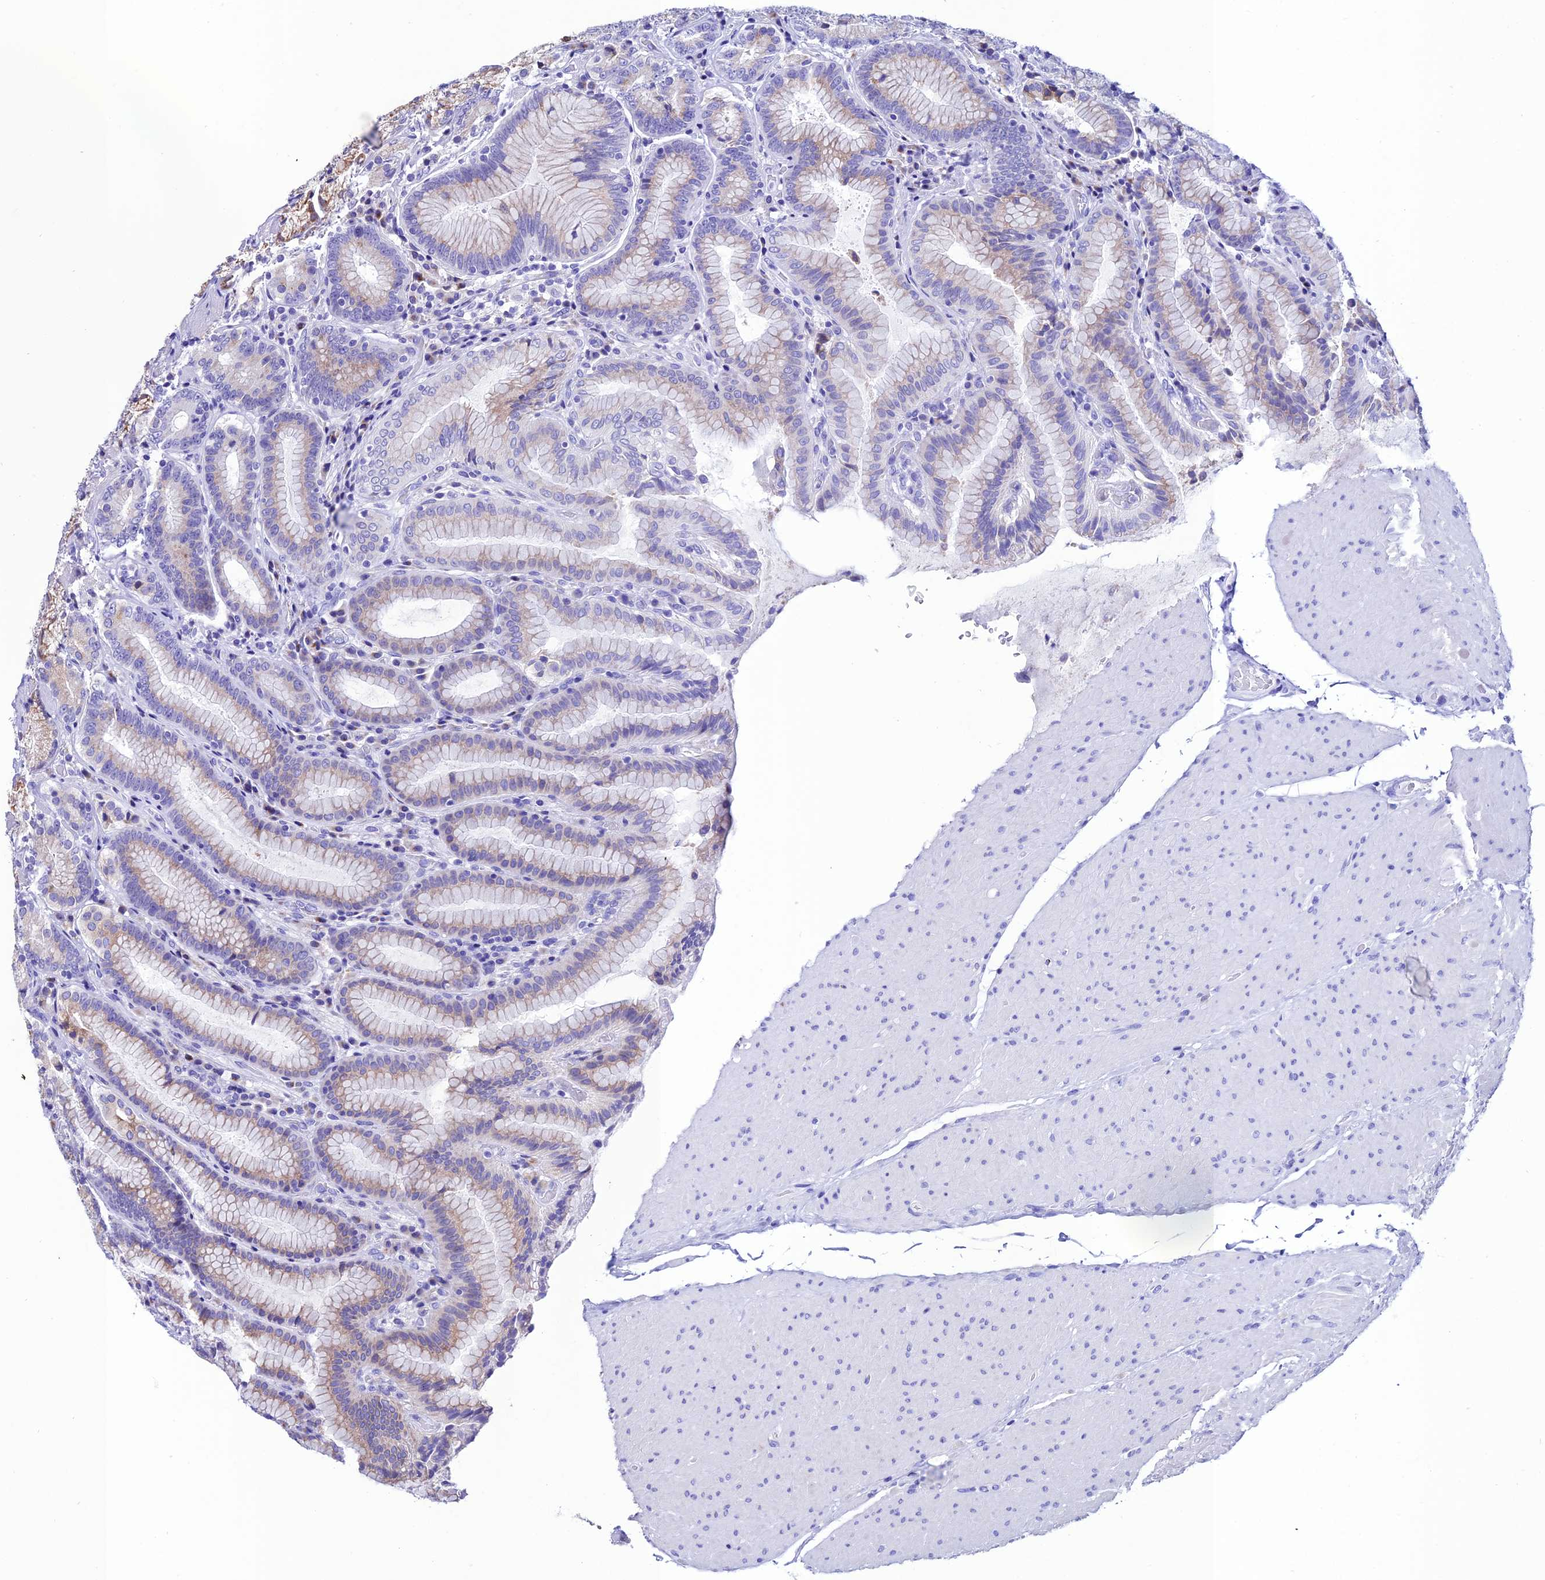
{"staining": {"intensity": "moderate", "quantity": "25%-75%", "location": "cytoplasmic/membranous"}, "tissue": "stomach", "cell_type": "Glandular cells", "image_type": "normal", "snomed": [{"axis": "morphology", "description": "Normal tissue, NOS"}, {"axis": "topography", "description": "Stomach, upper"}, {"axis": "topography", "description": "Stomach, lower"}], "caption": "Protein expression analysis of unremarkable human stomach reveals moderate cytoplasmic/membranous staining in about 25%-75% of glandular cells. The staining was performed using DAB (3,3'-diaminobenzidine) to visualize the protein expression in brown, while the nuclei were stained in blue with hematoxylin (Magnification: 20x).", "gene": "OR51Q1", "patient": {"sex": "female", "age": 76}}